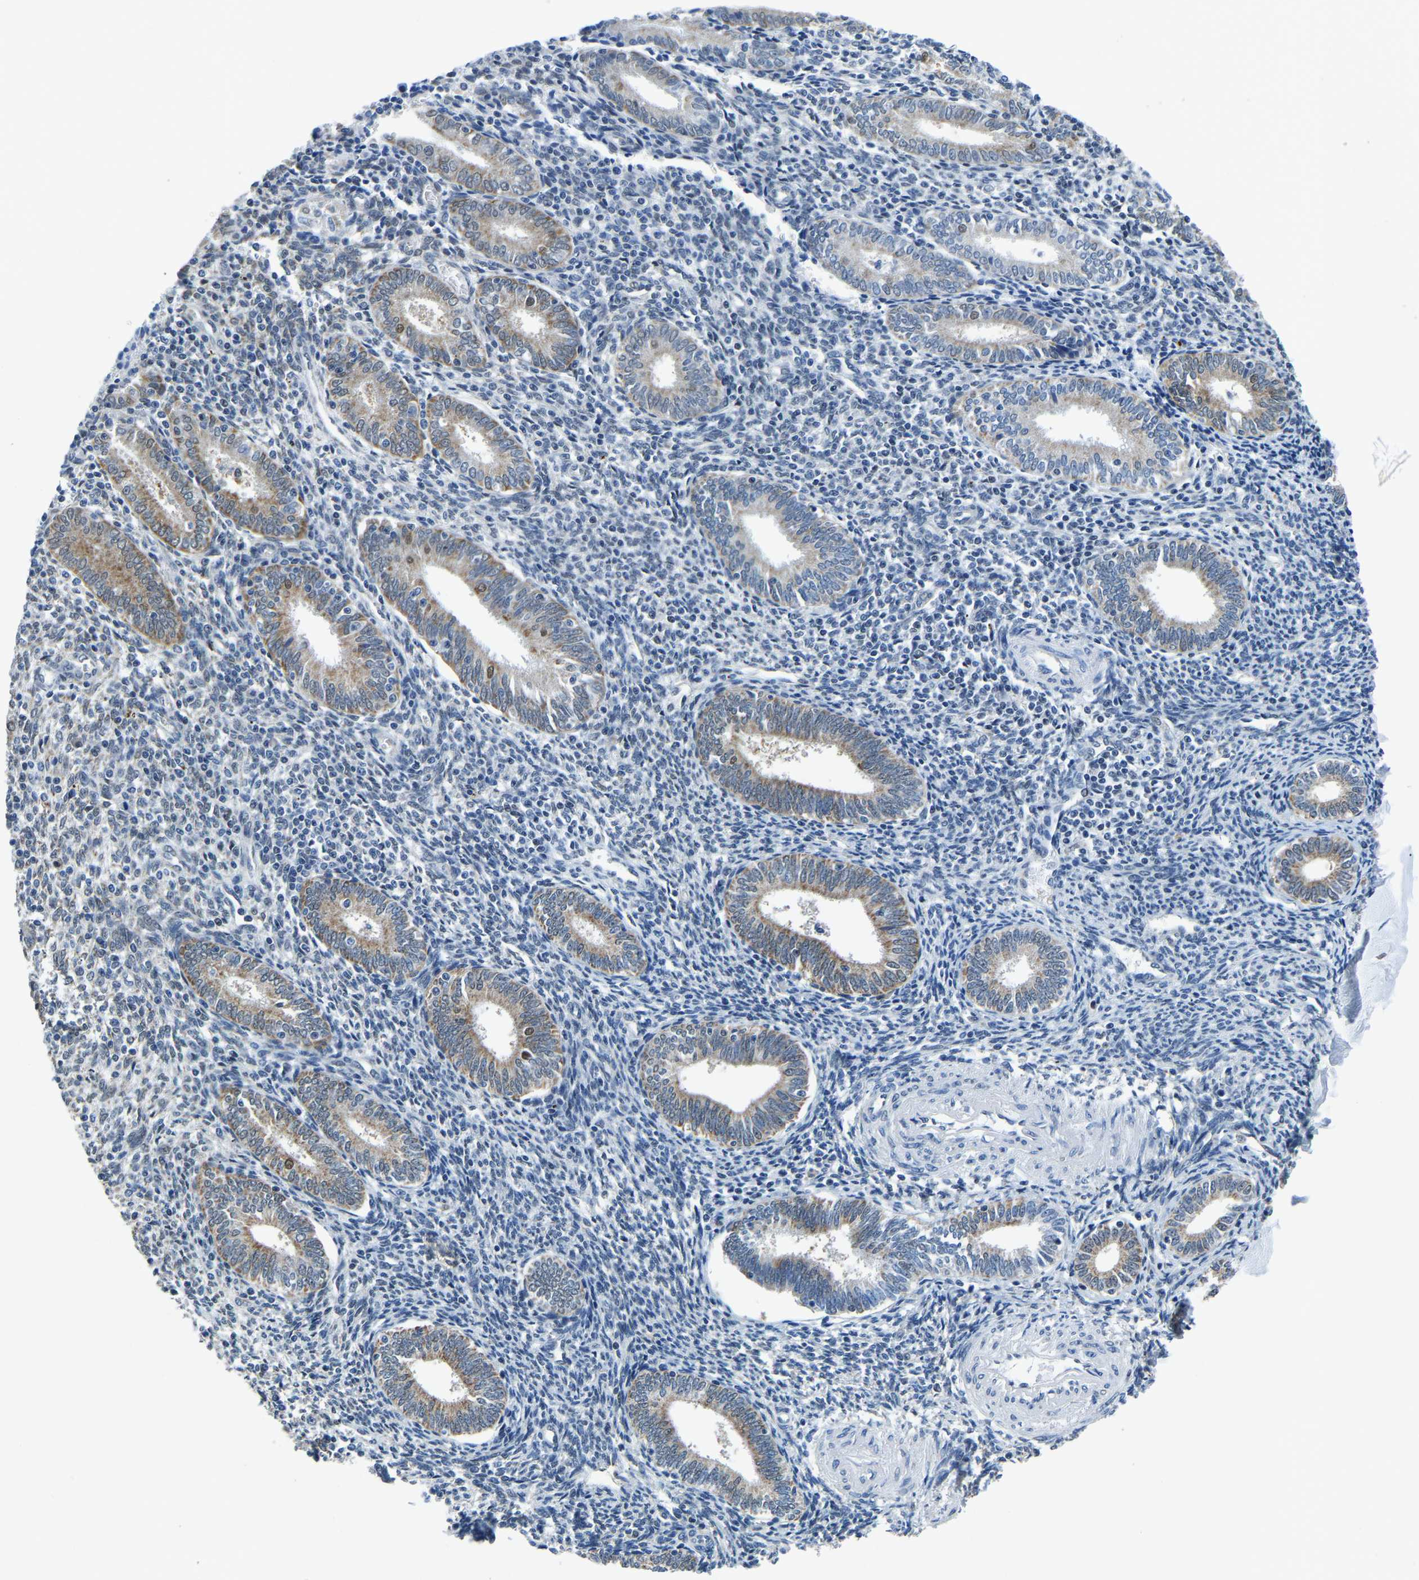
{"staining": {"intensity": "weak", "quantity": "<25%", "location": "cytoplasmic/membranous"}, "tissue": "endometrium", "cell_type": "Cells in endometrial stroma", "image_type": "normal", "snomed": [{"axis": "morphology", "description": "Normal tissue, NOS"}, {"axis": "topography", "description": "Endometrium"}], "caption": "Immunohistochemistry histopathology image of normal endometrium stained for a protein (brown), which demonstrates no expression in cells in endometrial stroma. The staining was performed using DAB (3,3'-diaminobenzidine) to visualize the protein expression in brown, while the nuclei were stained in blue with hematoxylin (Magnification: 20x).", "gene": "BNIP3L", "patient": {"sex": "female", "age": 41}}